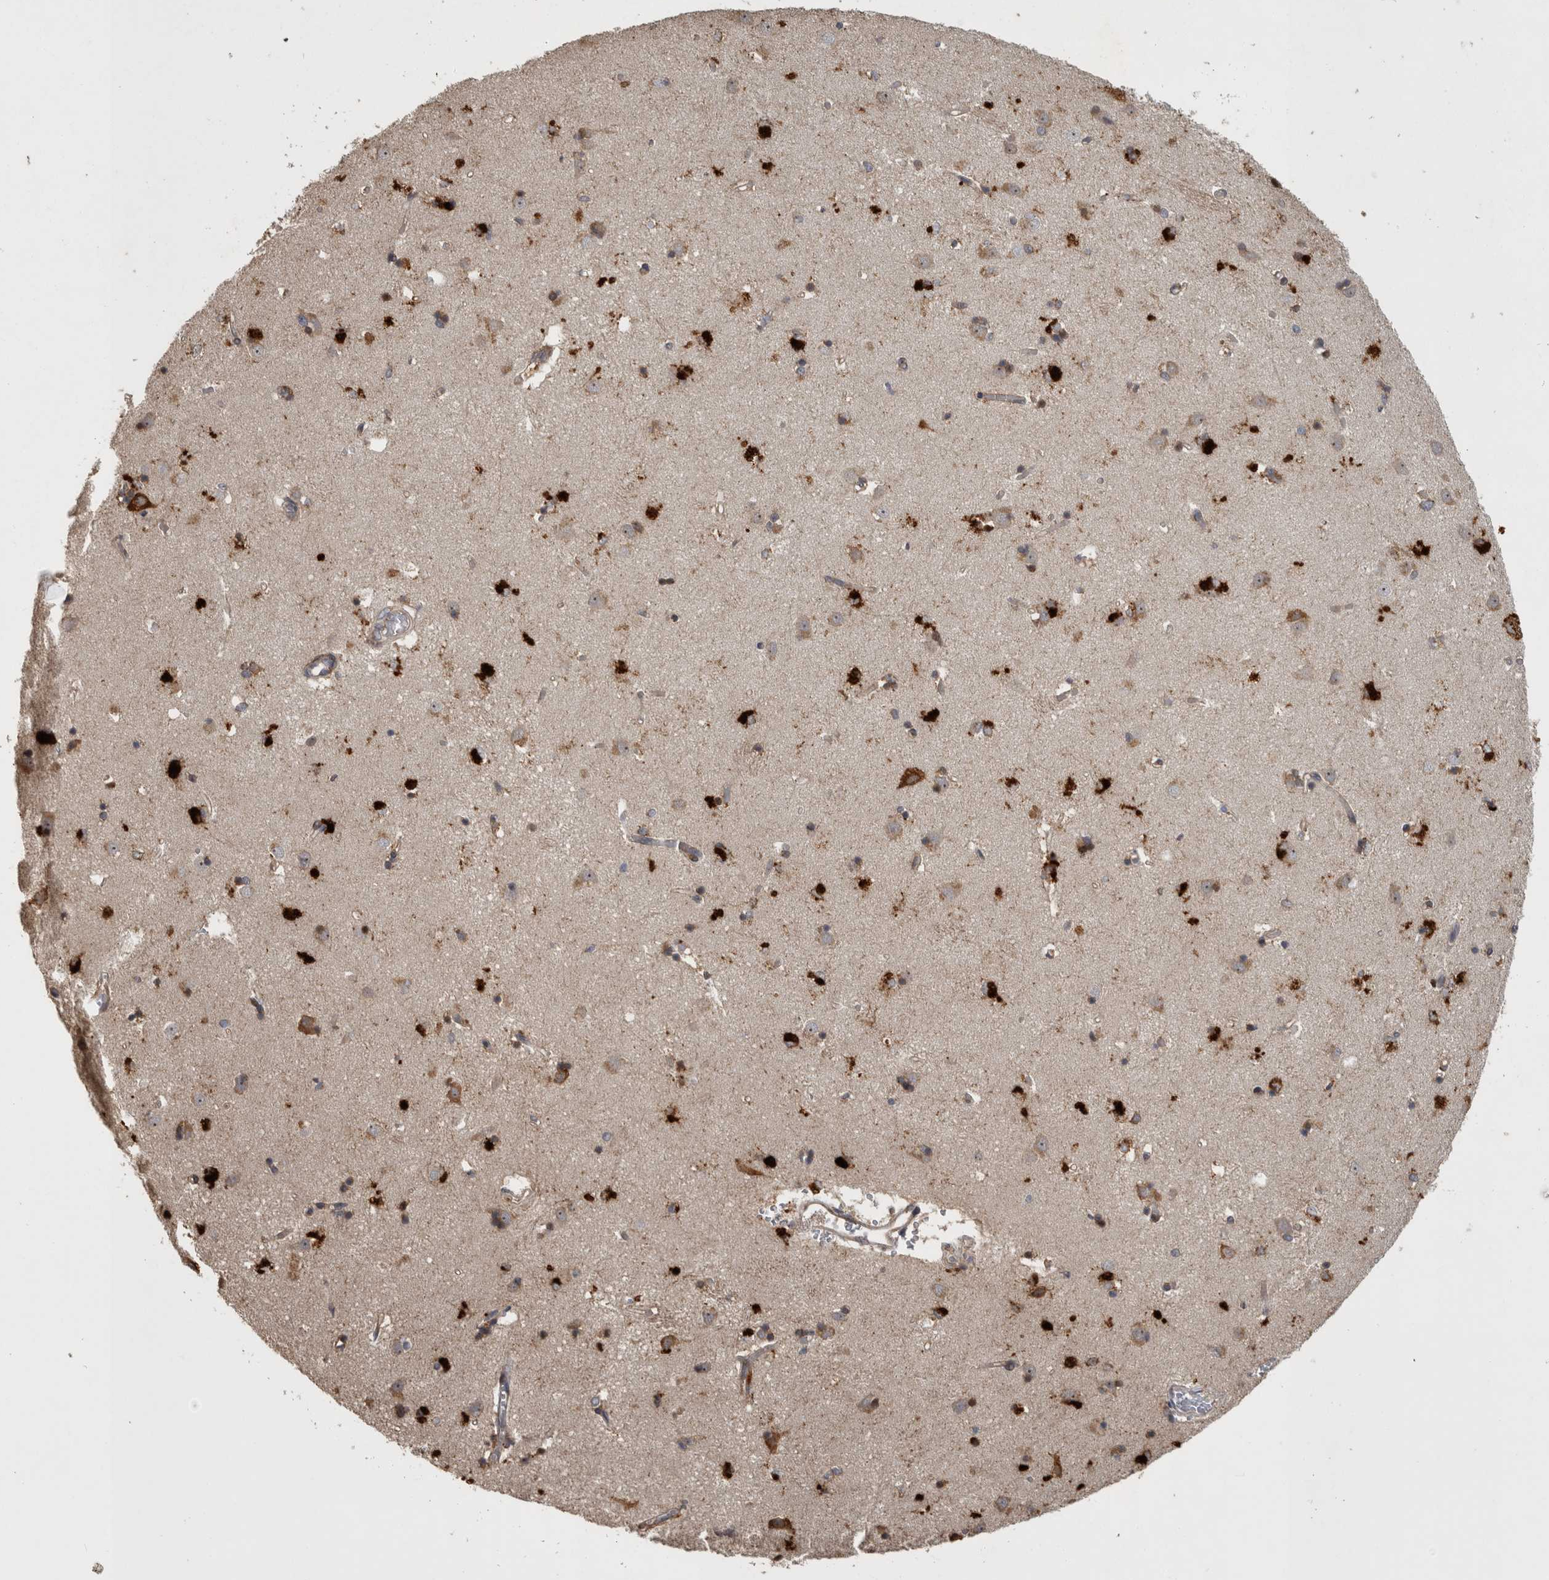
{"staining": {"intensity": "moderate", "quantity": "25%-75%", "location": "cytoplasmic/membranous"}, "tissue": "caudate", "cell_type": "Glial cells", "image_type": "normal", "snomed": [{"axis": "morphology", "description": "Normal tissue, NOS"}, {"axis": "topography", "description": "Lateral ventricle wall"}], "caption": "Normal caudate was stained to show a protein in brown. There is medium levels of moderate cytoplasmic/membranous staining in about 25%-75% of glial cells. The staining is performed using DAB (3,3'-diaminobenzidine) brown chromogen to label protein expression. The nuclei are counter-stained blue using hematoxylin.", "gene": "ATXN2", "patient": {"sex": "male", "age": 45}}